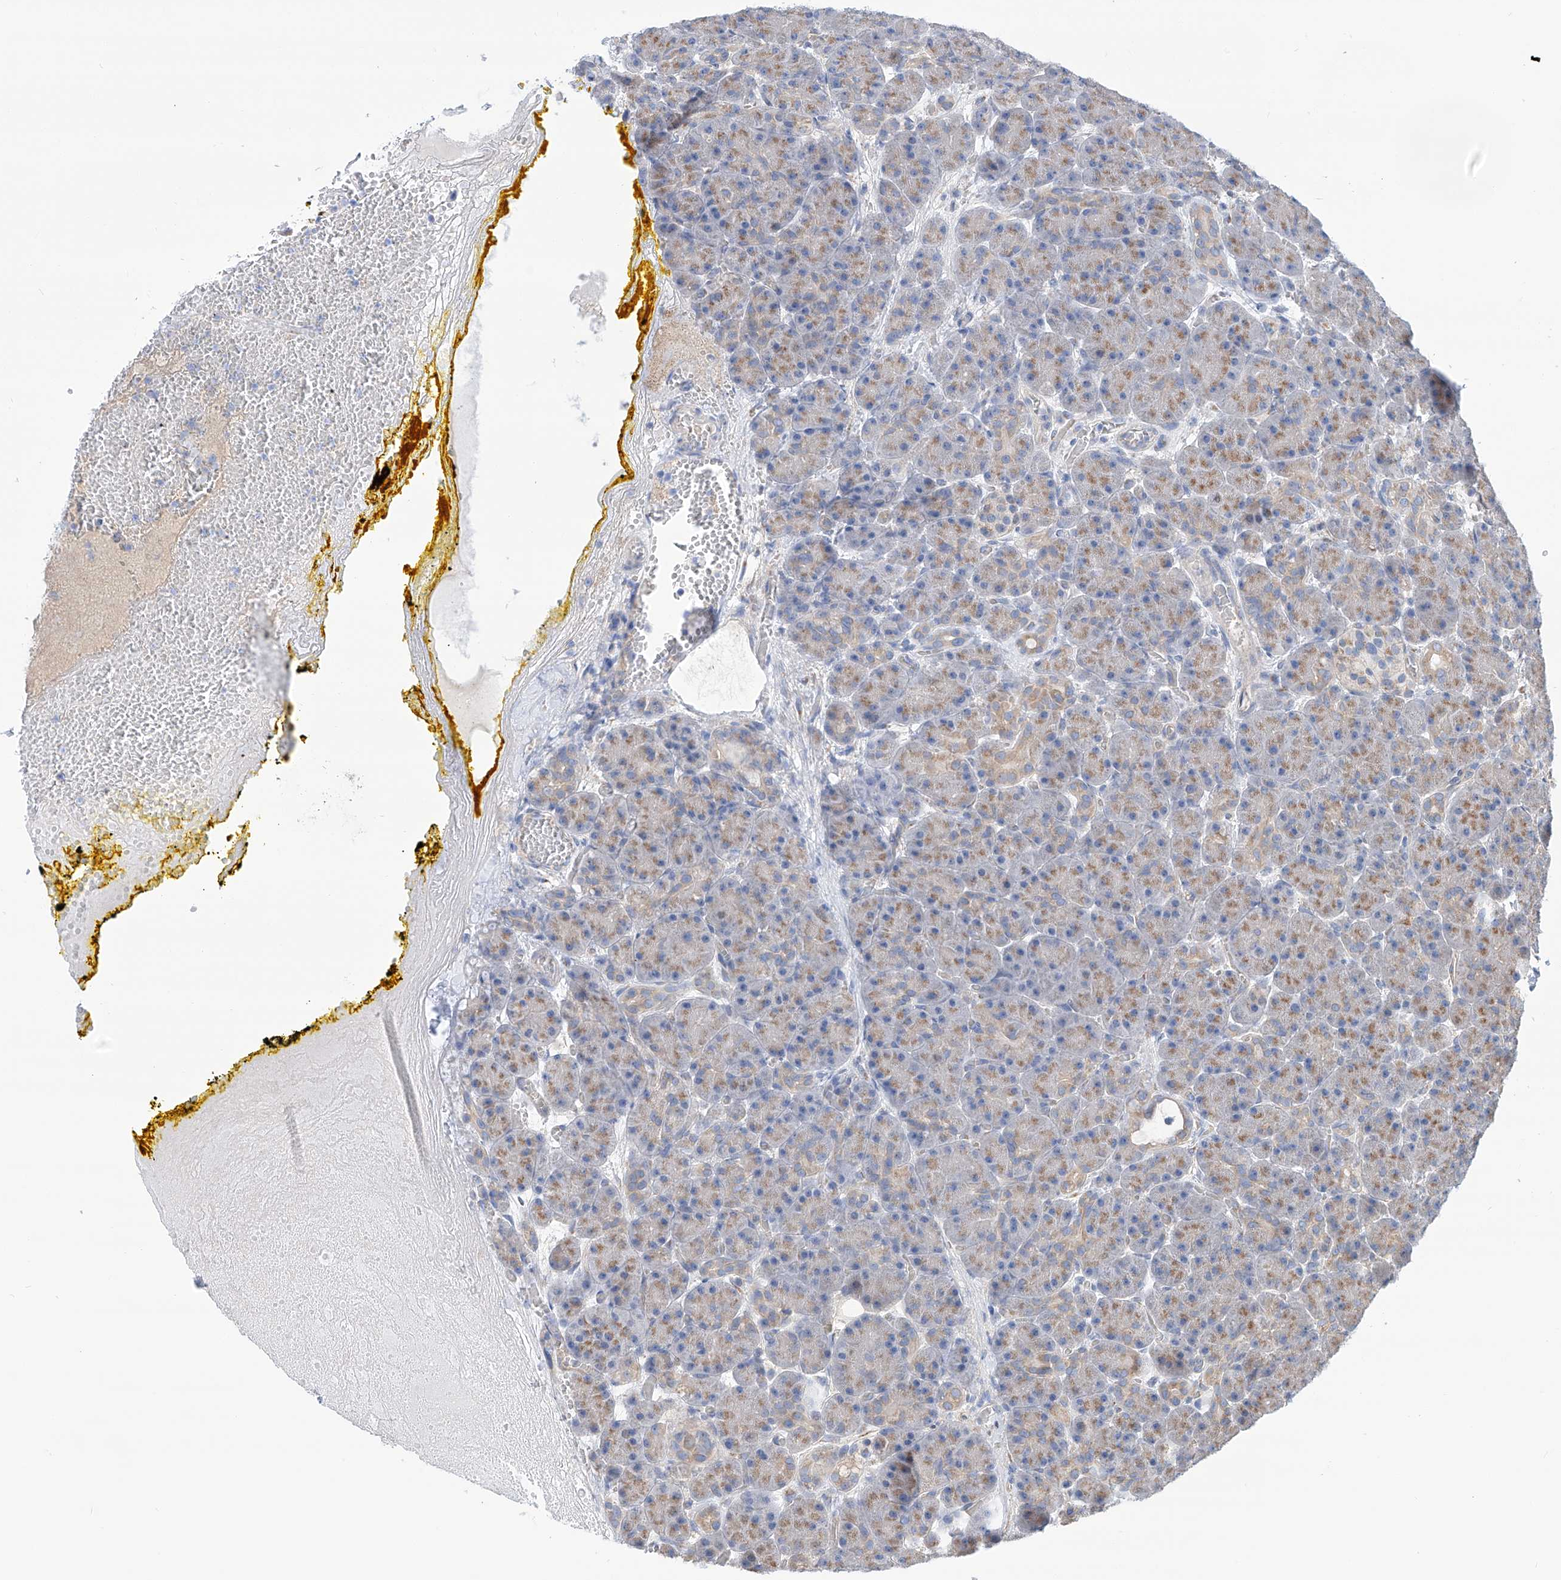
{"staining": {"intensity": "weak", "quantity": "25%-75%", "location": "cytoplasmic/membranous"}, "tissue": "pancreas", "cell_type": "Exocrine glandular cells", "image_type": "normal", "snomed": [{"axis": "morphology", "description": "Normal tissue, NOS"}, {"axis": "topography", "description": "Pancreas"}], "caption": "Weak cytoplasmic/membranous staining for a protein is appreciated in approximately 25%-75% of exocrine glandular cells of benign pancreas using immunohistochemistry.", "gene": "SLC22A7", "patient": {"sex": "male", "age": 63}}